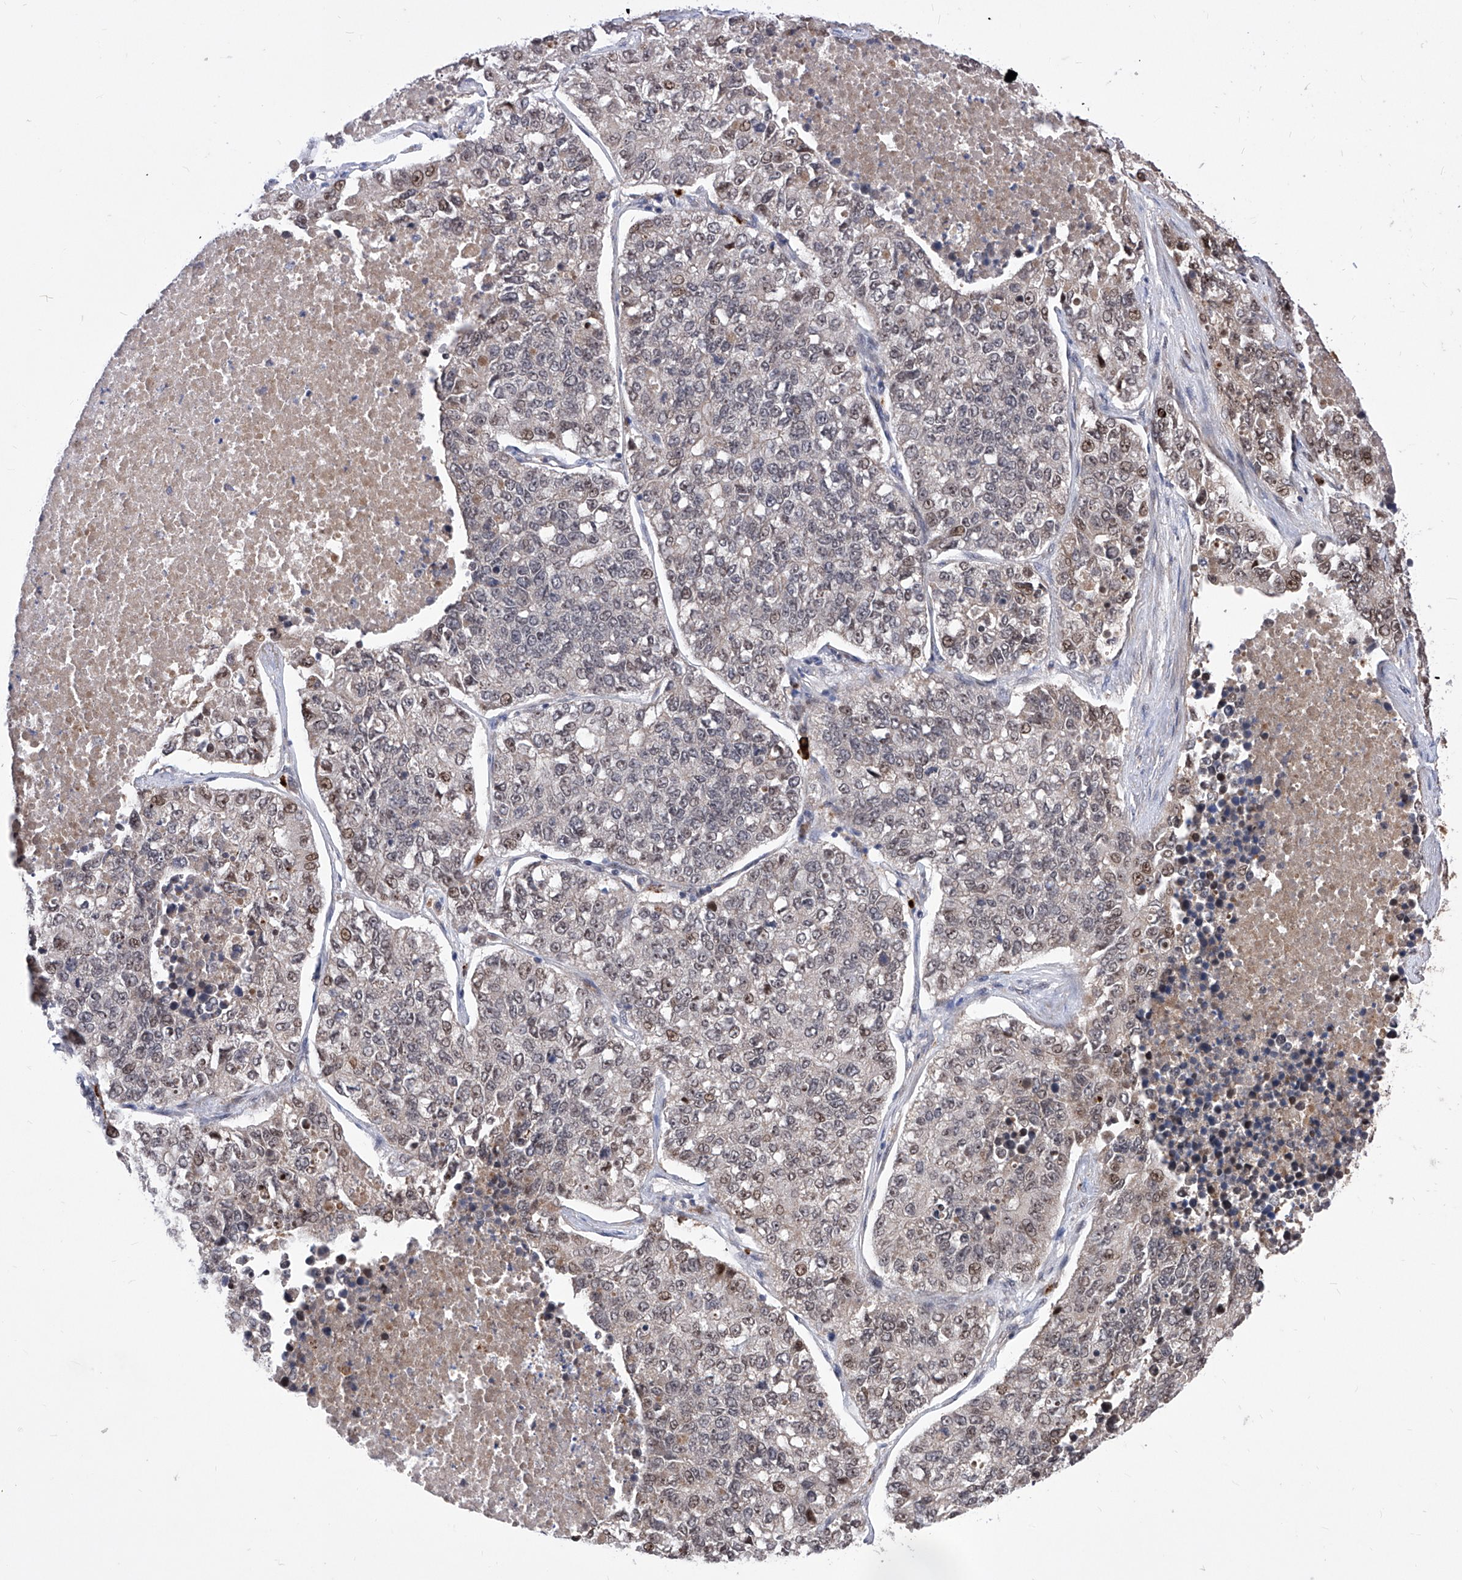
{"staining": {"intensity": "weak", "quantity": "25%-75%", "location": "nuclear"}, "tissue": "lung cancer", "cell_type": "Tumor cells", "image_type": "cancer", "snomed": [{"axis": "morphology", "description": "Adenocarcinoma, NOS"}, {"axis": "topography", "description": "Lung"}], "caption": "Human adenocarcinoma (lung) stained for a protein (brown) demonstrates weak nuclear positive staining in approximately 25%-75% of tumor cells.", "gene": "LGR4", "patient": {"sex": "male", "age": 49}}